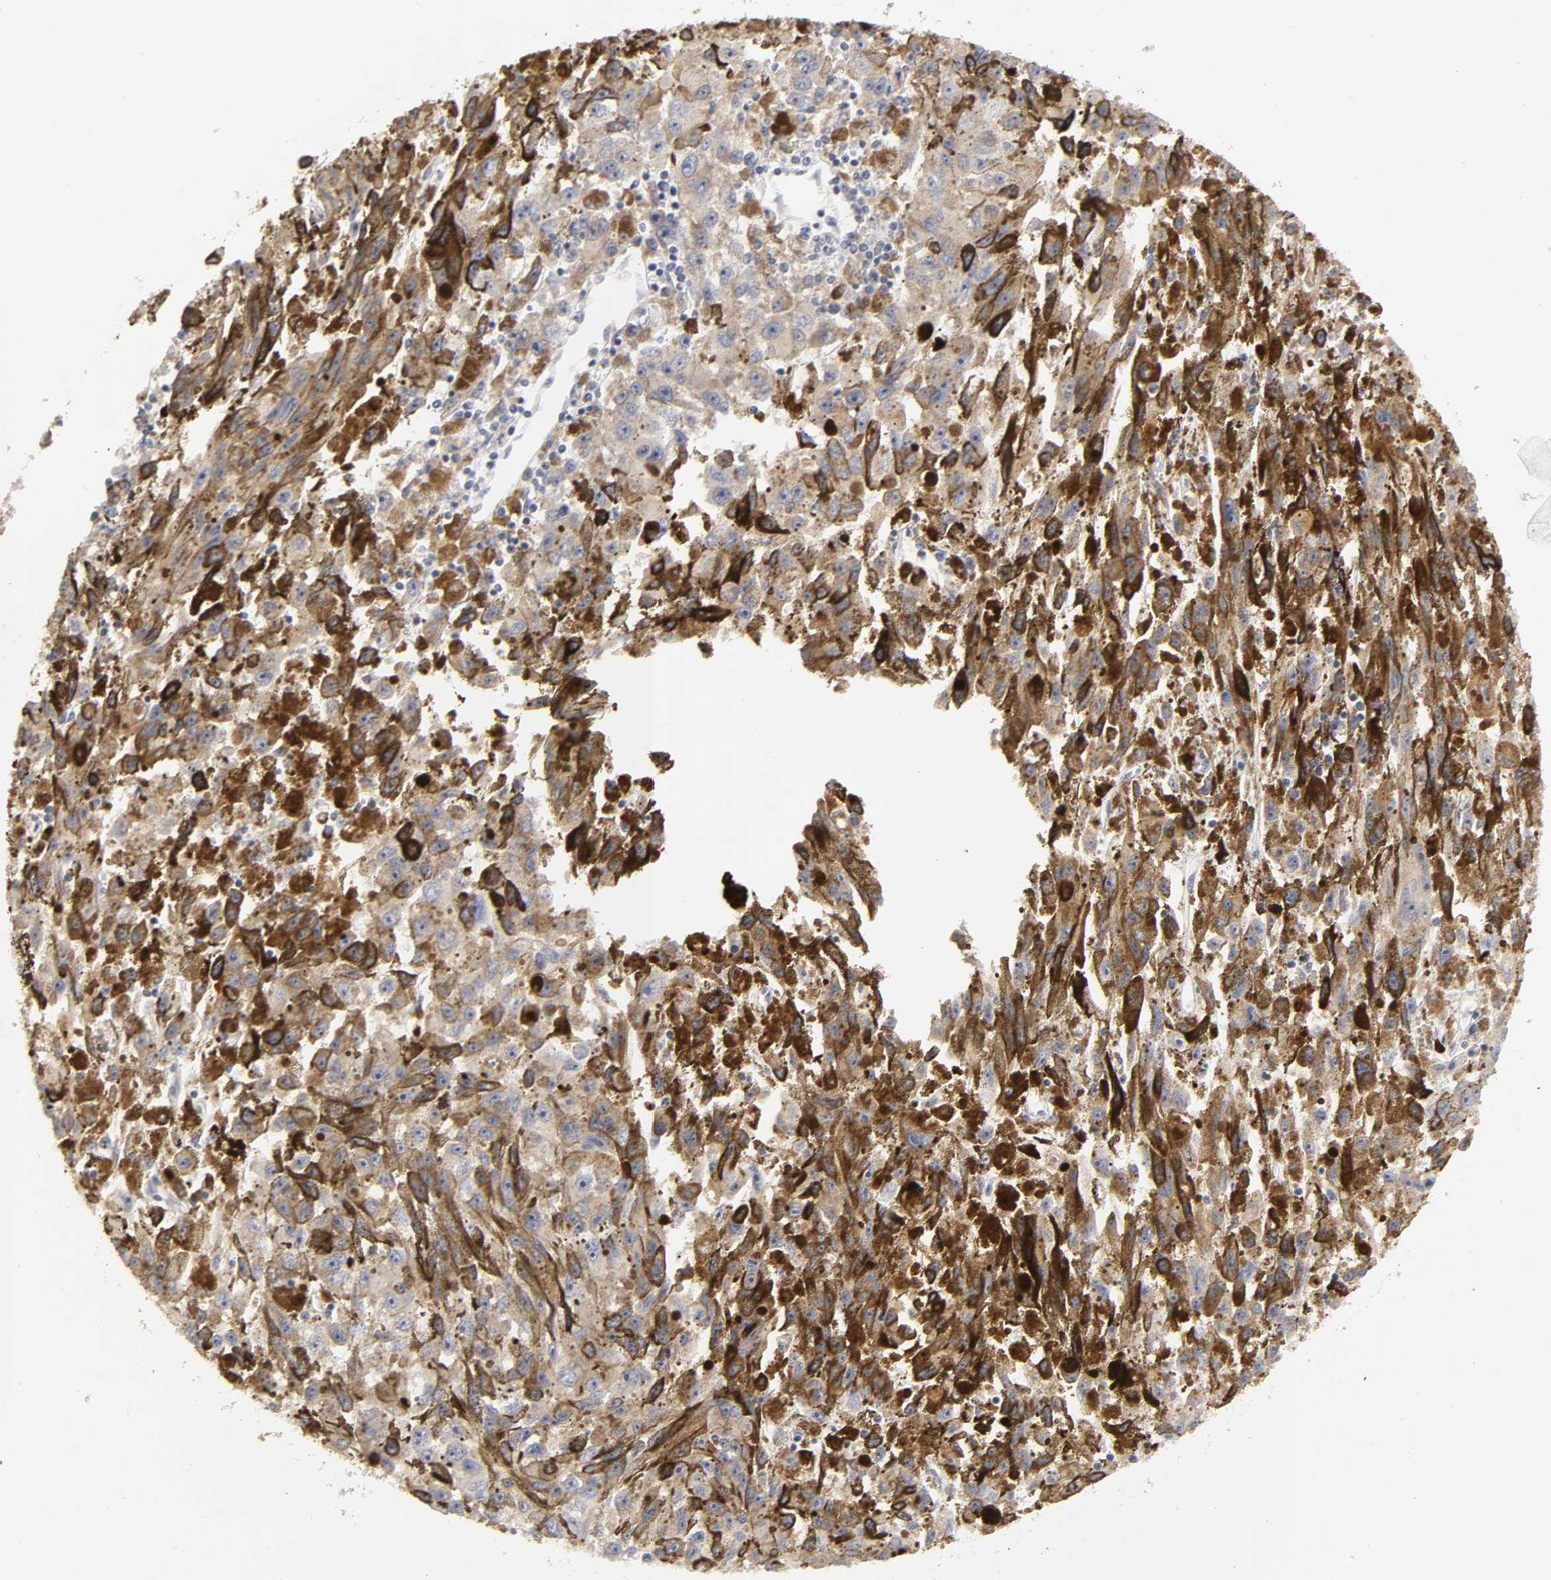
{"staining": {"intensity": "strong", "quantity": ">75%", "location": "cytoplasmic/membranous"}, "tissue": "melanoma", "cell_type": "Tumor cells", "image_type": "cancer", "snomed": [{"axis": "morphology", "description": "Malignant melanoma, NOS"}, {"axis": "topography", "description": "Skin"}], "caption": "DAB immunohistochemical staining of malignant melanoma shows strong cytoplasmic/membranous protein positivity in about >75% of tumor cells. Nuclei are stained in blue.", "gene": "POR", "patient": {"sex": "female", "age": 104}}